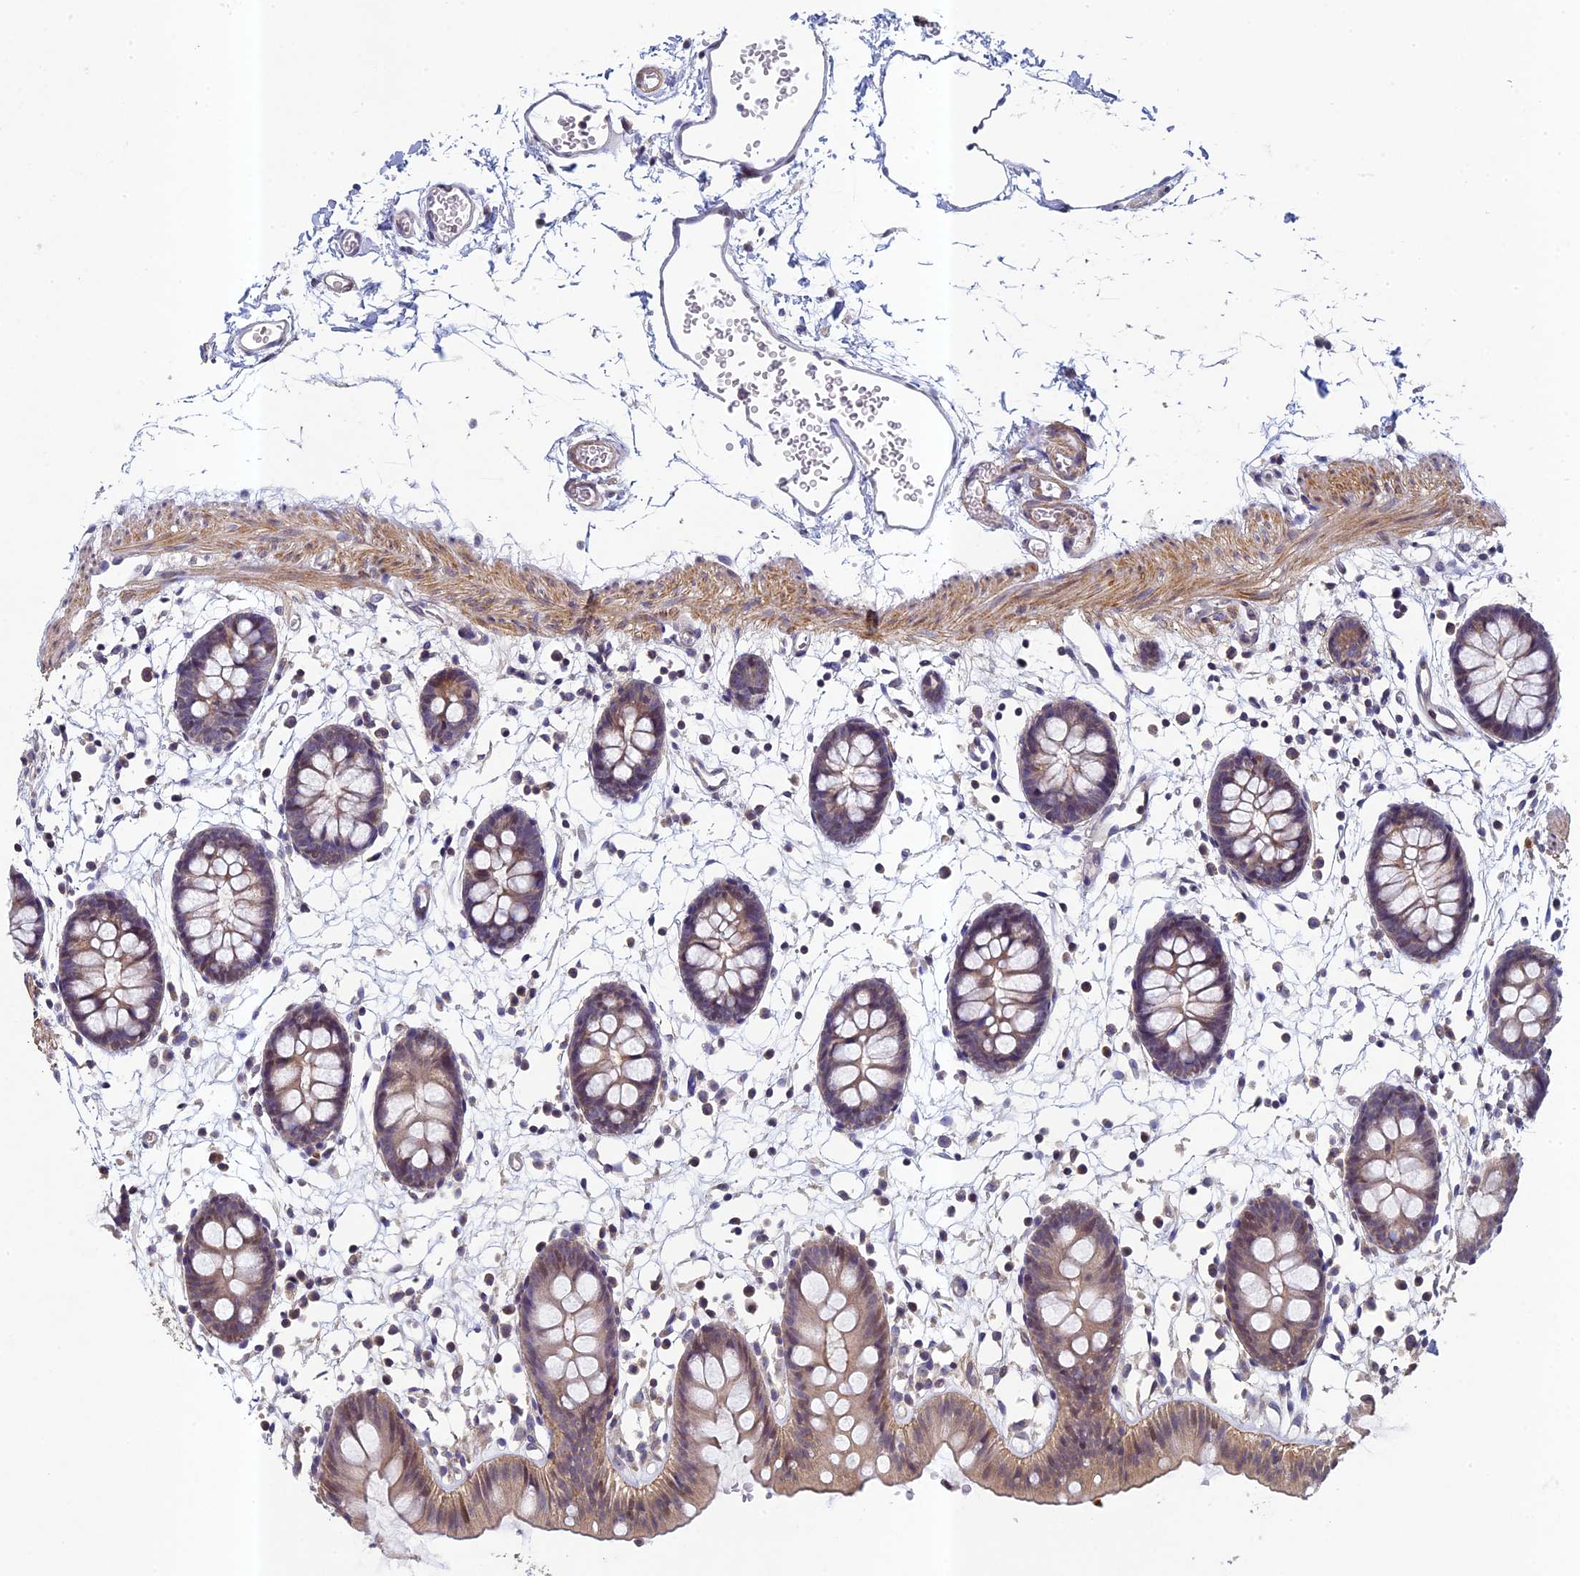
{"staining": {"intensity": "moderate", "quantity": "25%-75%", "location": "cytoplasmic/membranous"}, "tissue": "colon", "cell_type": "Endothelial cells", "image_type": "normal", "snomed": [{"axis": "morphology", "description": "Normal tissue, NOS"}, {"axis": "topography", "description": "Colon"}], "caption": "Endothelial cells reveal moderate cytoplasmic/membranous expression in about 25%-75% of cells in benign colon.", "gene": "DIXDC1", "patient": {"sex": "male", "age": 56}}